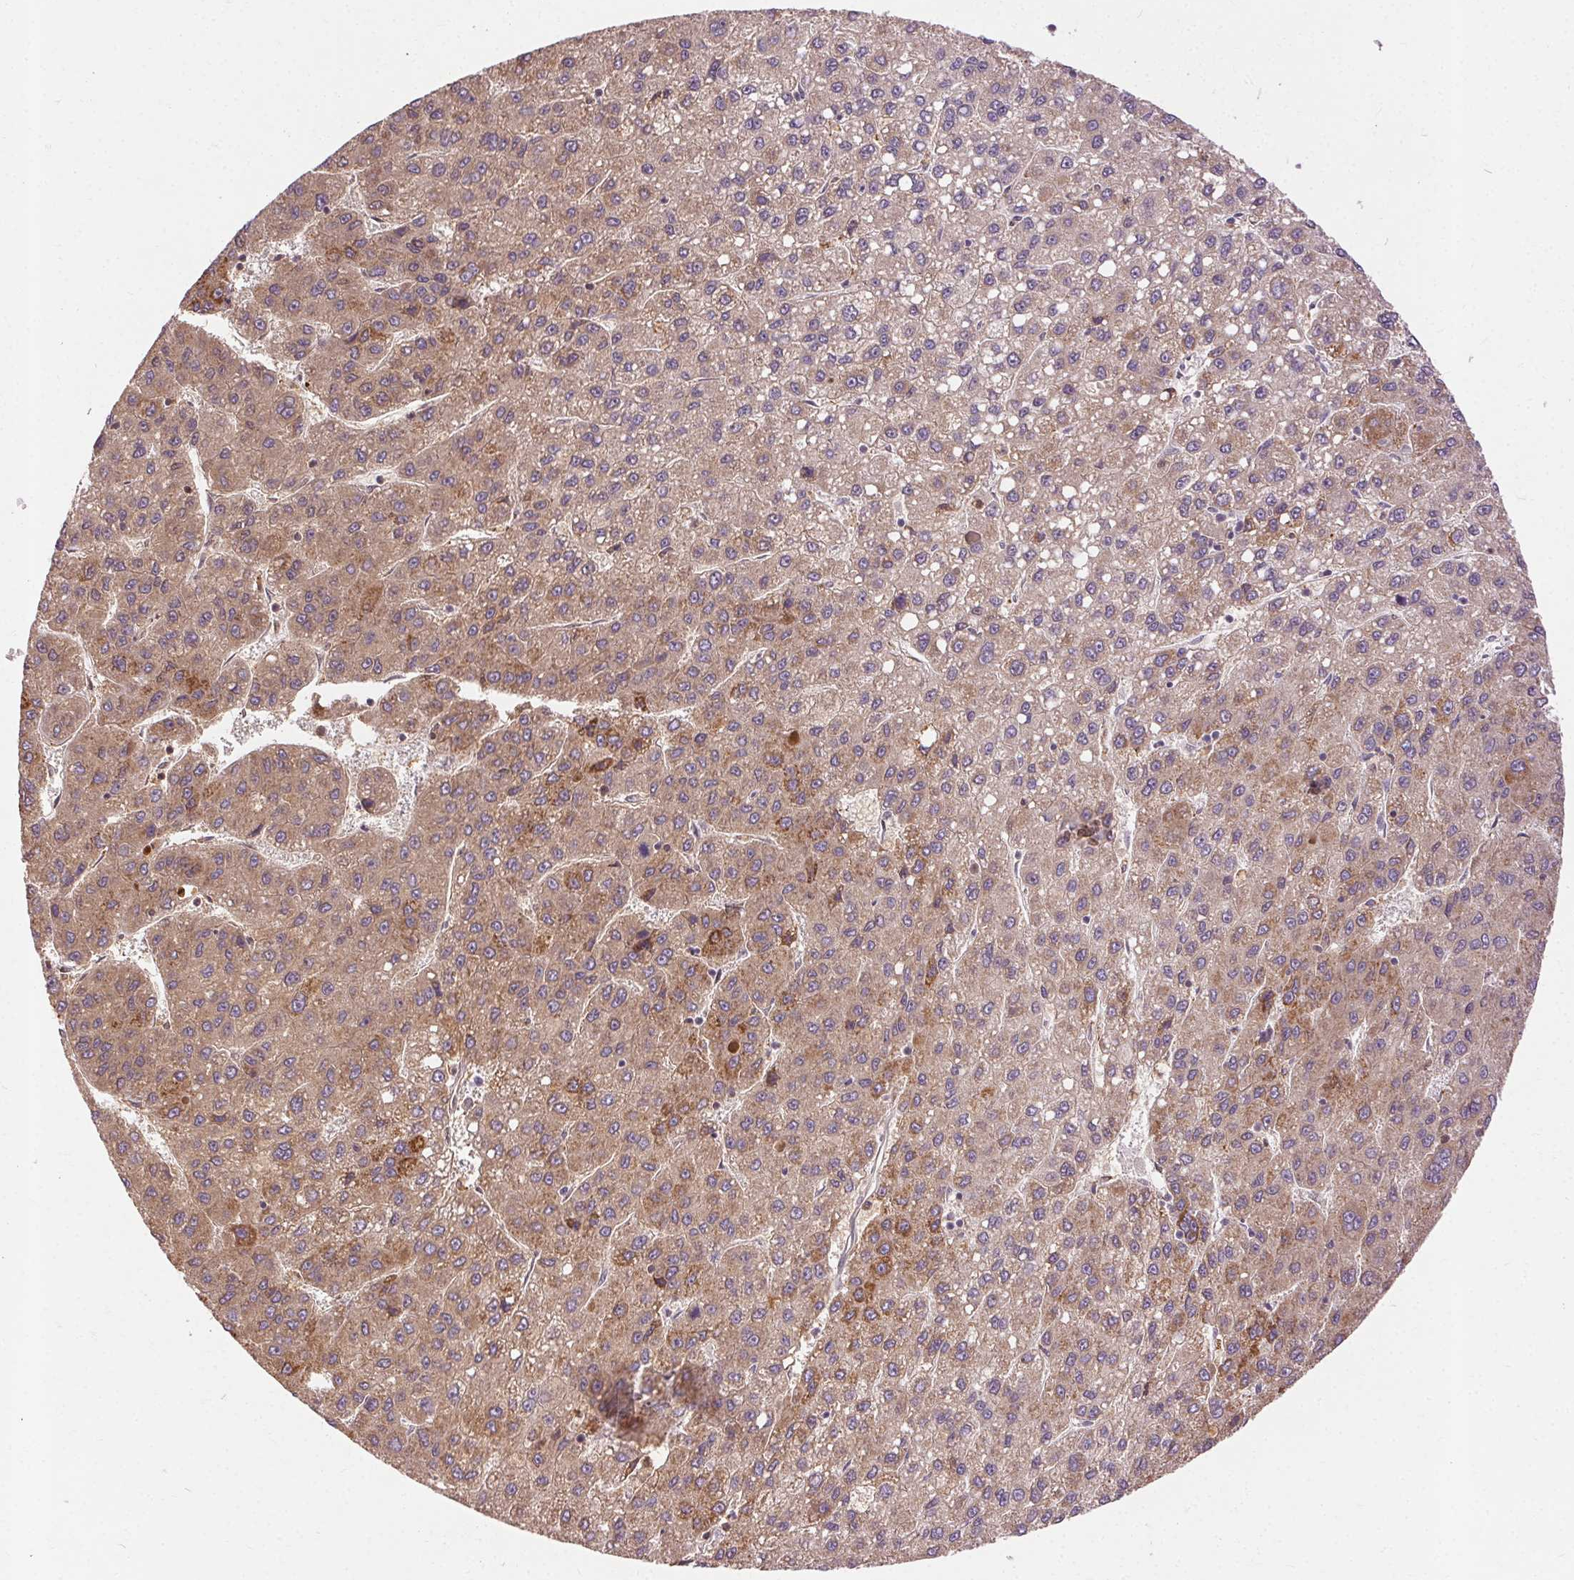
{"staining": {"intensity": "moderate", "quantity": ">75%", "location": "cytoplasmic/membranous"}, "tissue": "liver cancer", "cell_type": "Tumor cells", "image_type": "cancer", "snomed": [{"axis": "morphology", "description": "Carcinoma, Hepatocellular, NOS"}, {"axis": "topography", "description": "Liver"}], "caption": "Liver cancer (hepatocellular carcinoma) stained with a brown dye demonstrates moderate cytoplasmic/membranous positive staining in about >75% of tumor cells.", "gene": "REP15", "patient": {"sex": "female", "age": 82}}